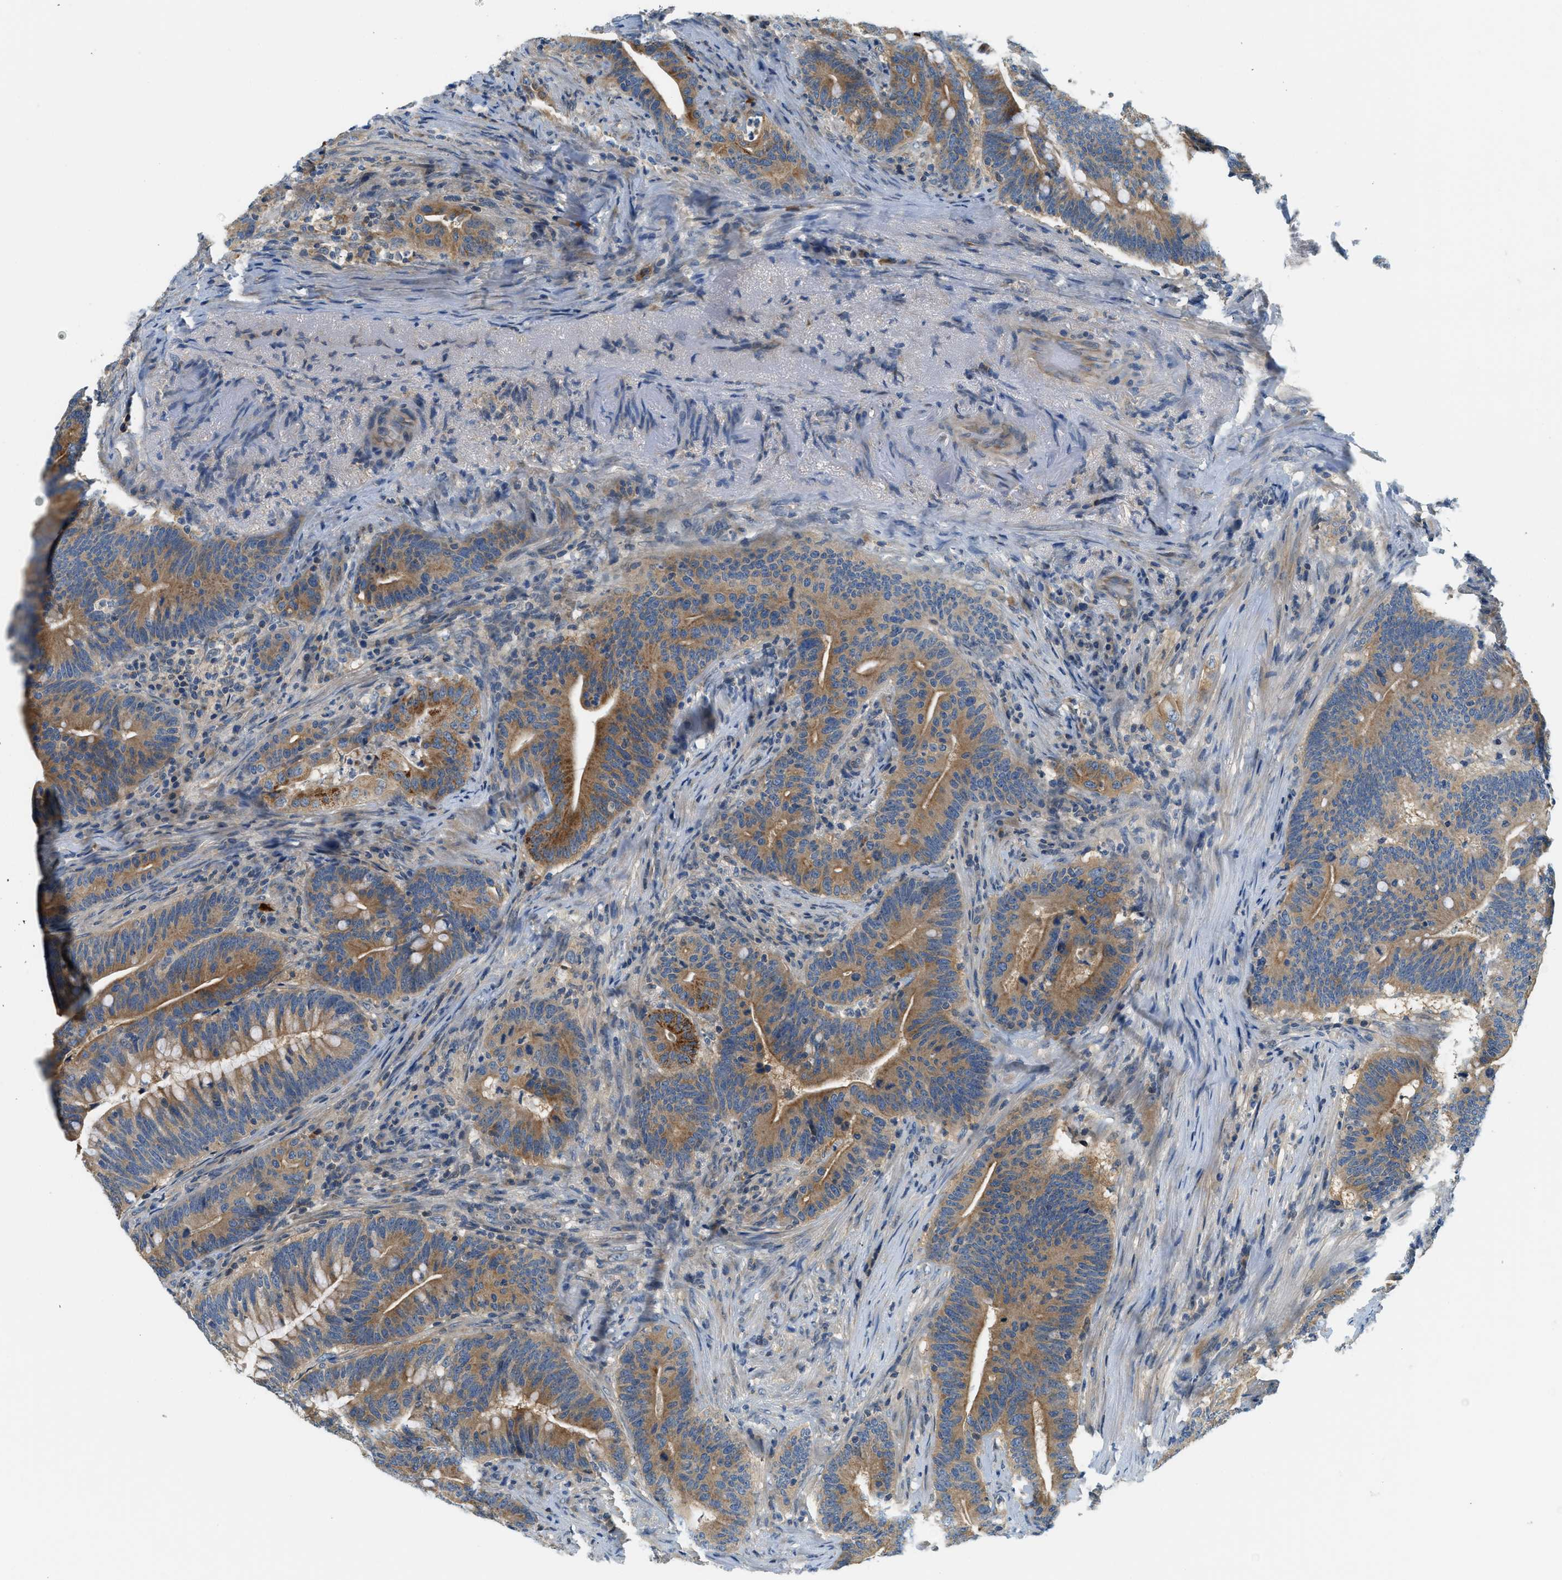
{"staining": {"intensity": "moderate", "quantity": ">75%", "location": "cytoplasmic/membranous"}, "tissue": "colorectal cancer", "cell_type": "Tumor cells", "image_type": "cancer", "snomed": [{"axis": "morphology", "description": "Normal tissue, NOS"}, {"axis": "morphology", "description": "Adenocarcinoma, NOS"}, {"axis": "topography", "description": "Colon"}], "caption": "Colorectal adenocarcinoma stained with a protein marker exhibits moderate staining in tumor cells.", "gene": "KCNK1", "patient": {"sex": "female", "age": 66}}